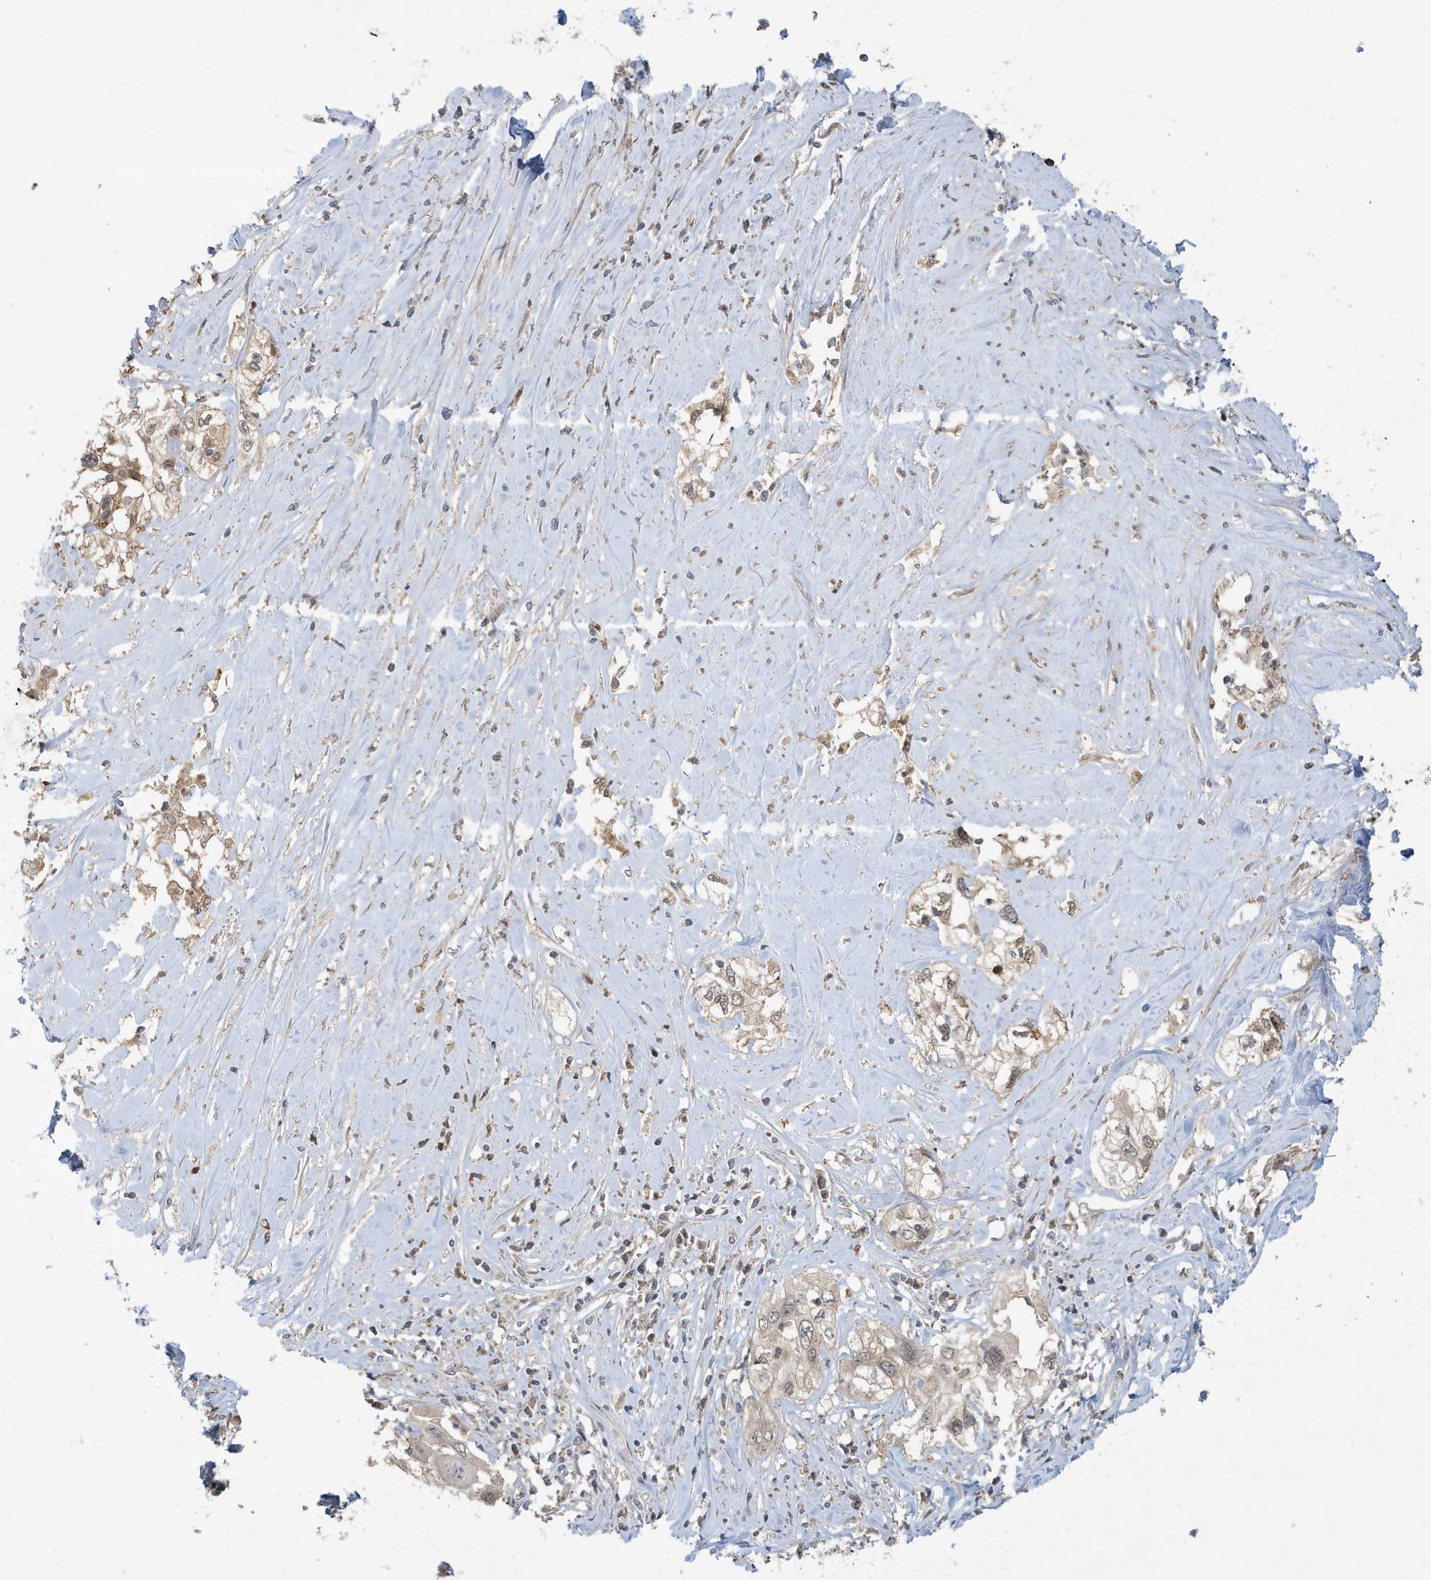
{"staining": {"intensity": "weak", "quantity": ">75%", "location": "cytoplasmic/membranous,nuclear"}, "tissue": "cervical cancer", "cell_type": "Tumor cells", "image_type": "cancer", "snomed": [{"axis": "morphology", "description": "Squamous cell carcinoma, NOS"}, {"axis": "topography", "description": "Cervix"}], "caption": "Protein staining reveals weak cytoplasmic/membranous and nuclear positivity in approximately >75% of tumor cells in cervical cancer (squamous cell carcinoma).", "gene": "PRRT3", "patient": {"sex": "female", "age": 31}}